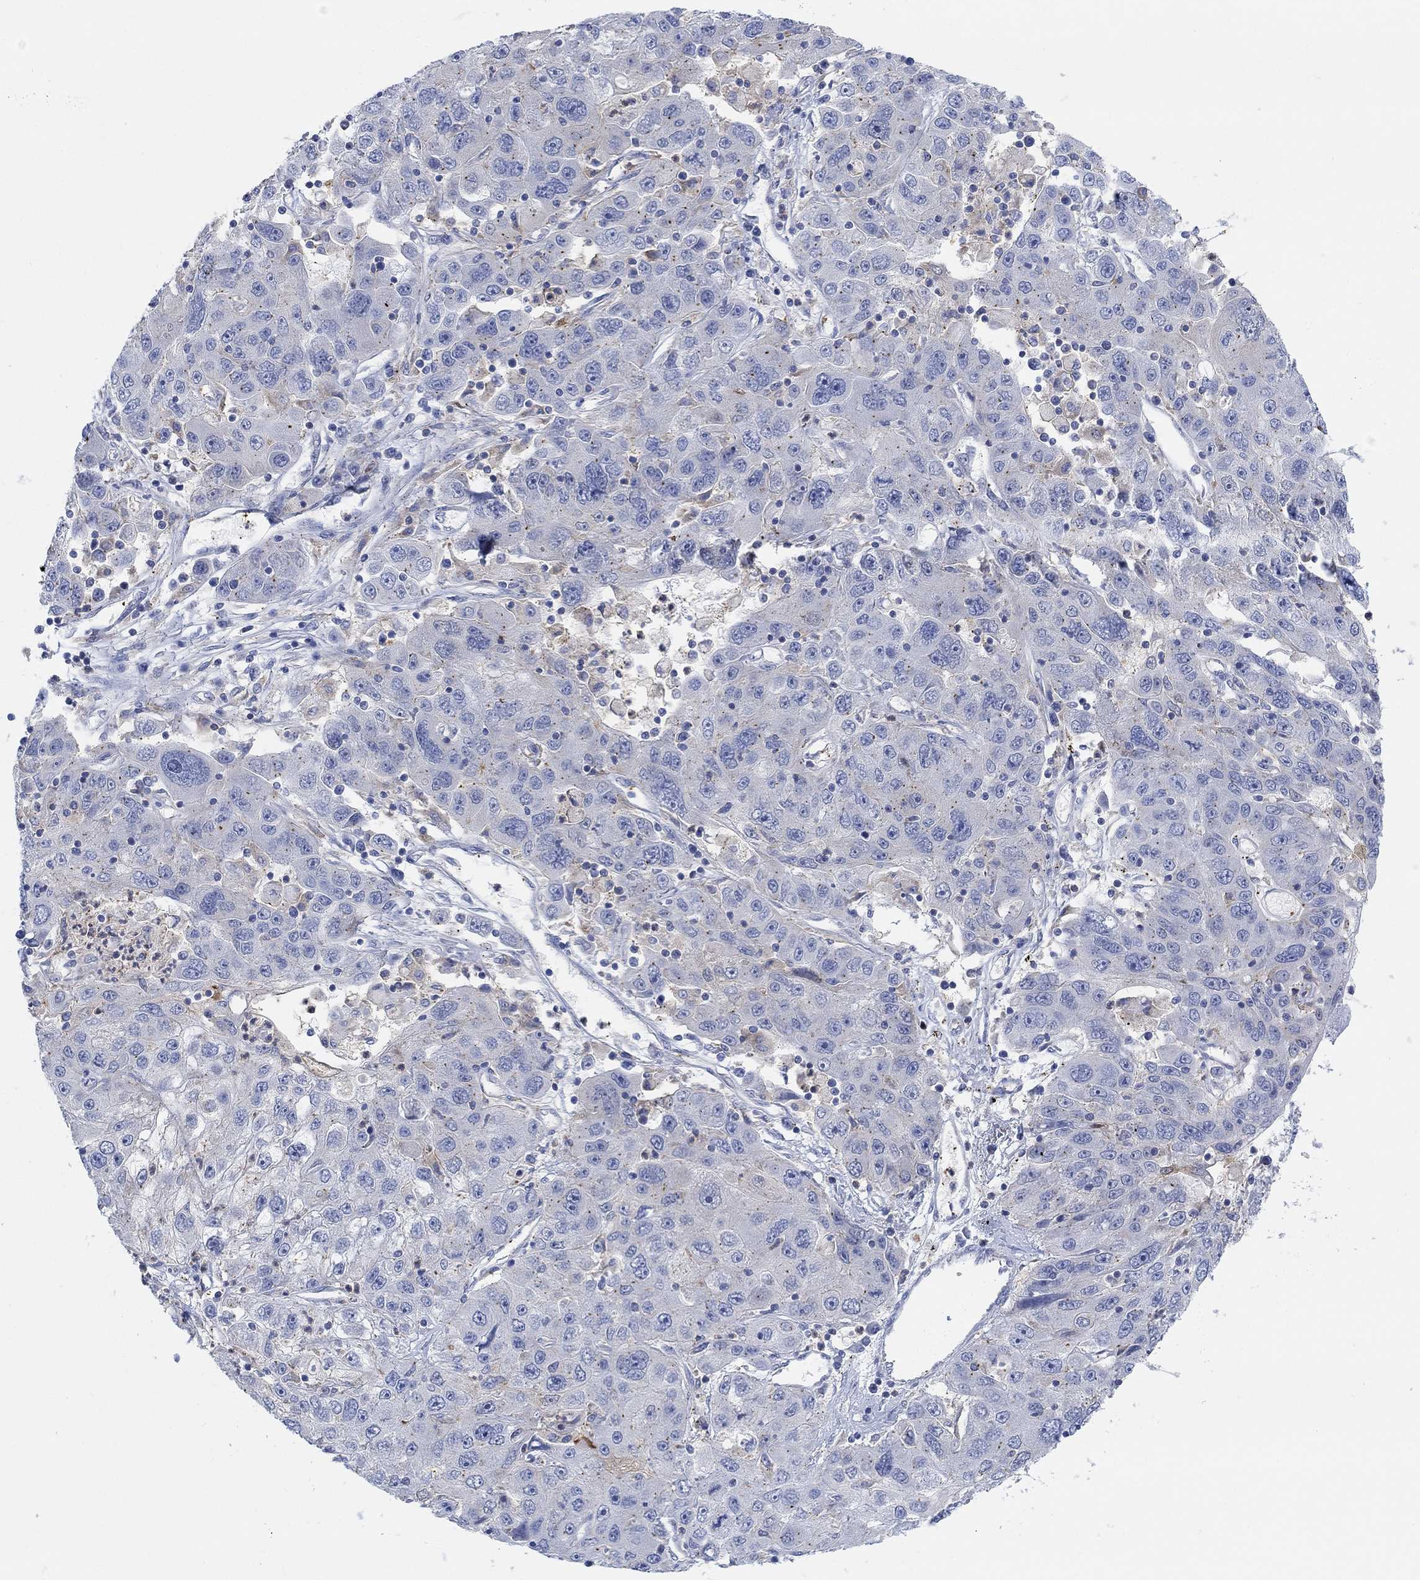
{"staining": {"intensity": "negative", "quantity": "none", "location": "none"}, "tissue": "stomach cancer", "cell_type": "Tumor cells", "image_type": "cancer", "snomed": [{"axis": "morphology", "description": "Adenocarcinoma, NOS"}, {"axis": "topography", "description": "Stomach"}], "caption": "Stomach cancer stained for a protein using IHC exhibits no staining tumor cells.", "gene": "PMFBP1", "patient": {"sex": "male", "age": 56}}